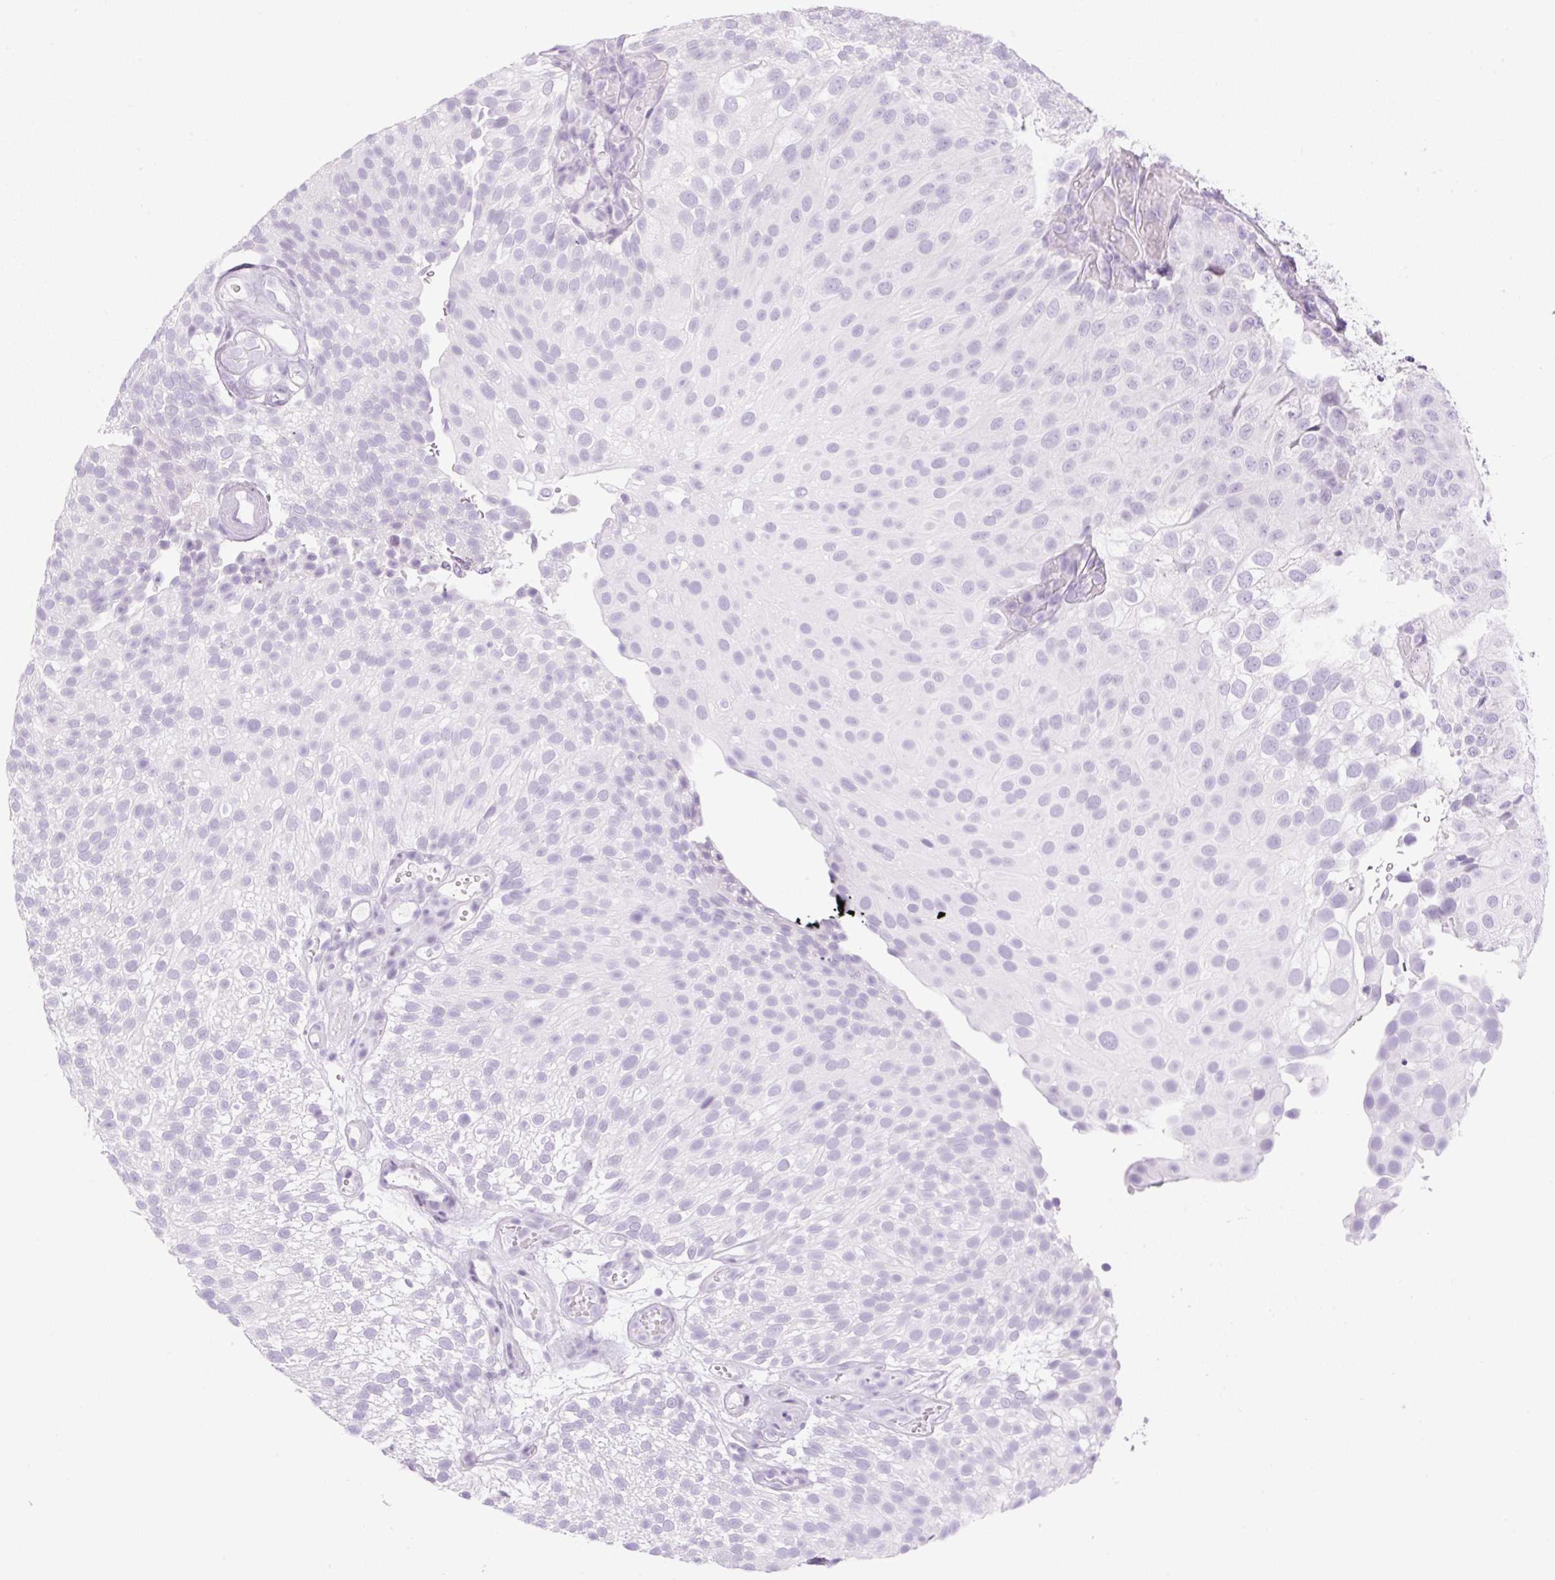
{"staining": {"intensity": "negative", "quantity": "none", "location": "none"}, "tissue": "urothelial cancer", "cell_type": "Tumor cells", "image_type": "cancer", "snomed": [{"axis": "morphology", "description": "Urothelial carcinoma, Low grade"}, {"axis": "topography", "description": "Urinary bladder"}], "caption": "DAB immunohistochemical staining of urothelial cancer displays no significant positivity in tumor cells.", "gene": "SP140L", "patient": {"sex": "male", "age": 78}}